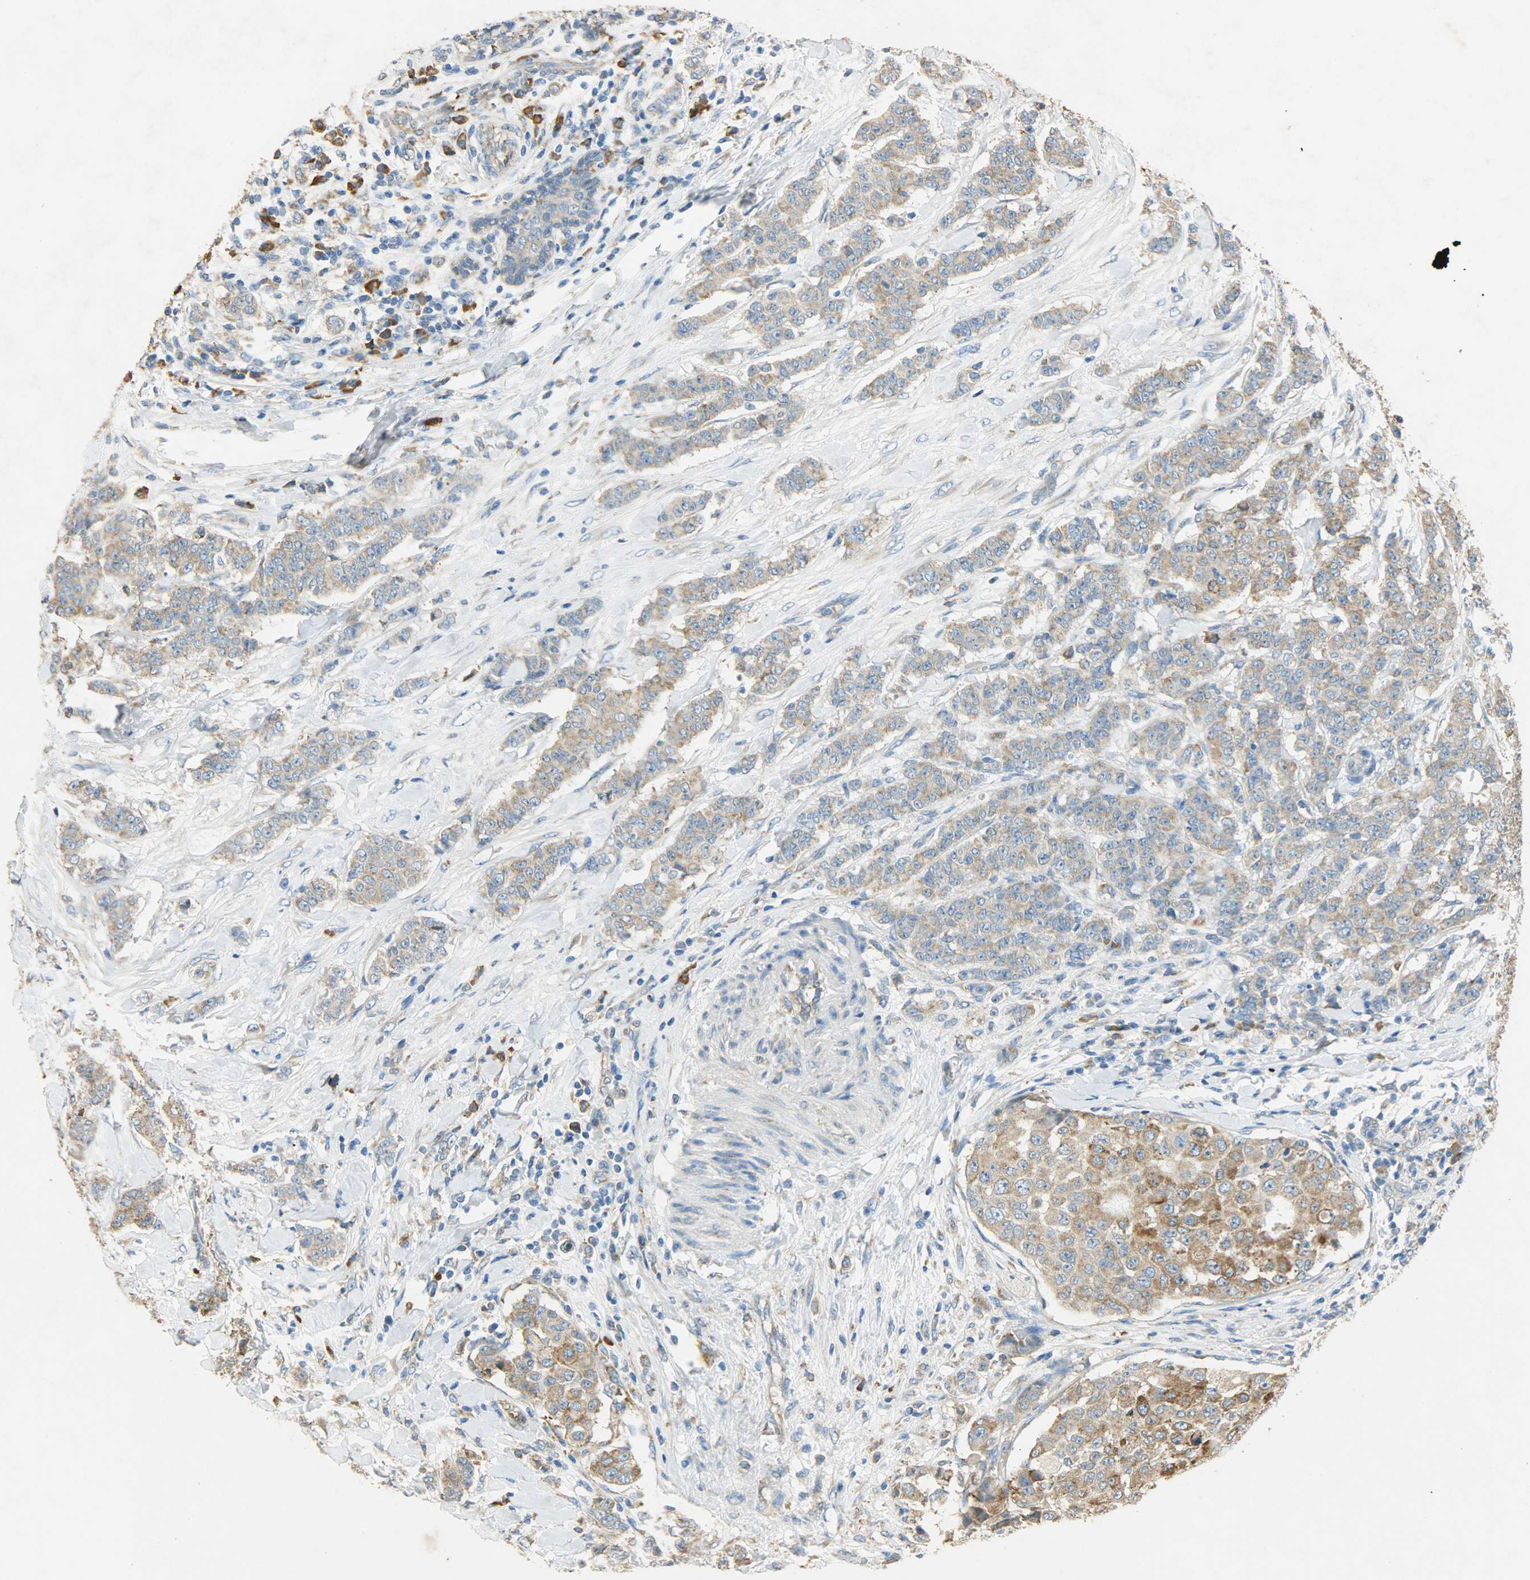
{"staining": {"intensity": "moderate", "quantity": ">75%", "location": "cytoplasmic/membranous"}, "tissue": "breast cancer", "cell_type": "Tumor cells", "image_type": "cancer", "snomed": [{"axis": "morphology", "description": "Duct carcinoma"}, {"axis": "topography", "description": "Breast"}], "caption": "Immunohistochemistry (IHC) (DAB) staining of human breast infiltrating ductal carcinoma demonstrates moderate cytoplasmic/membranous protein expression in approximately >75% of tumor cells.", "gene": "HSPA5", "patient": {"sex": "female", "age": 40}}